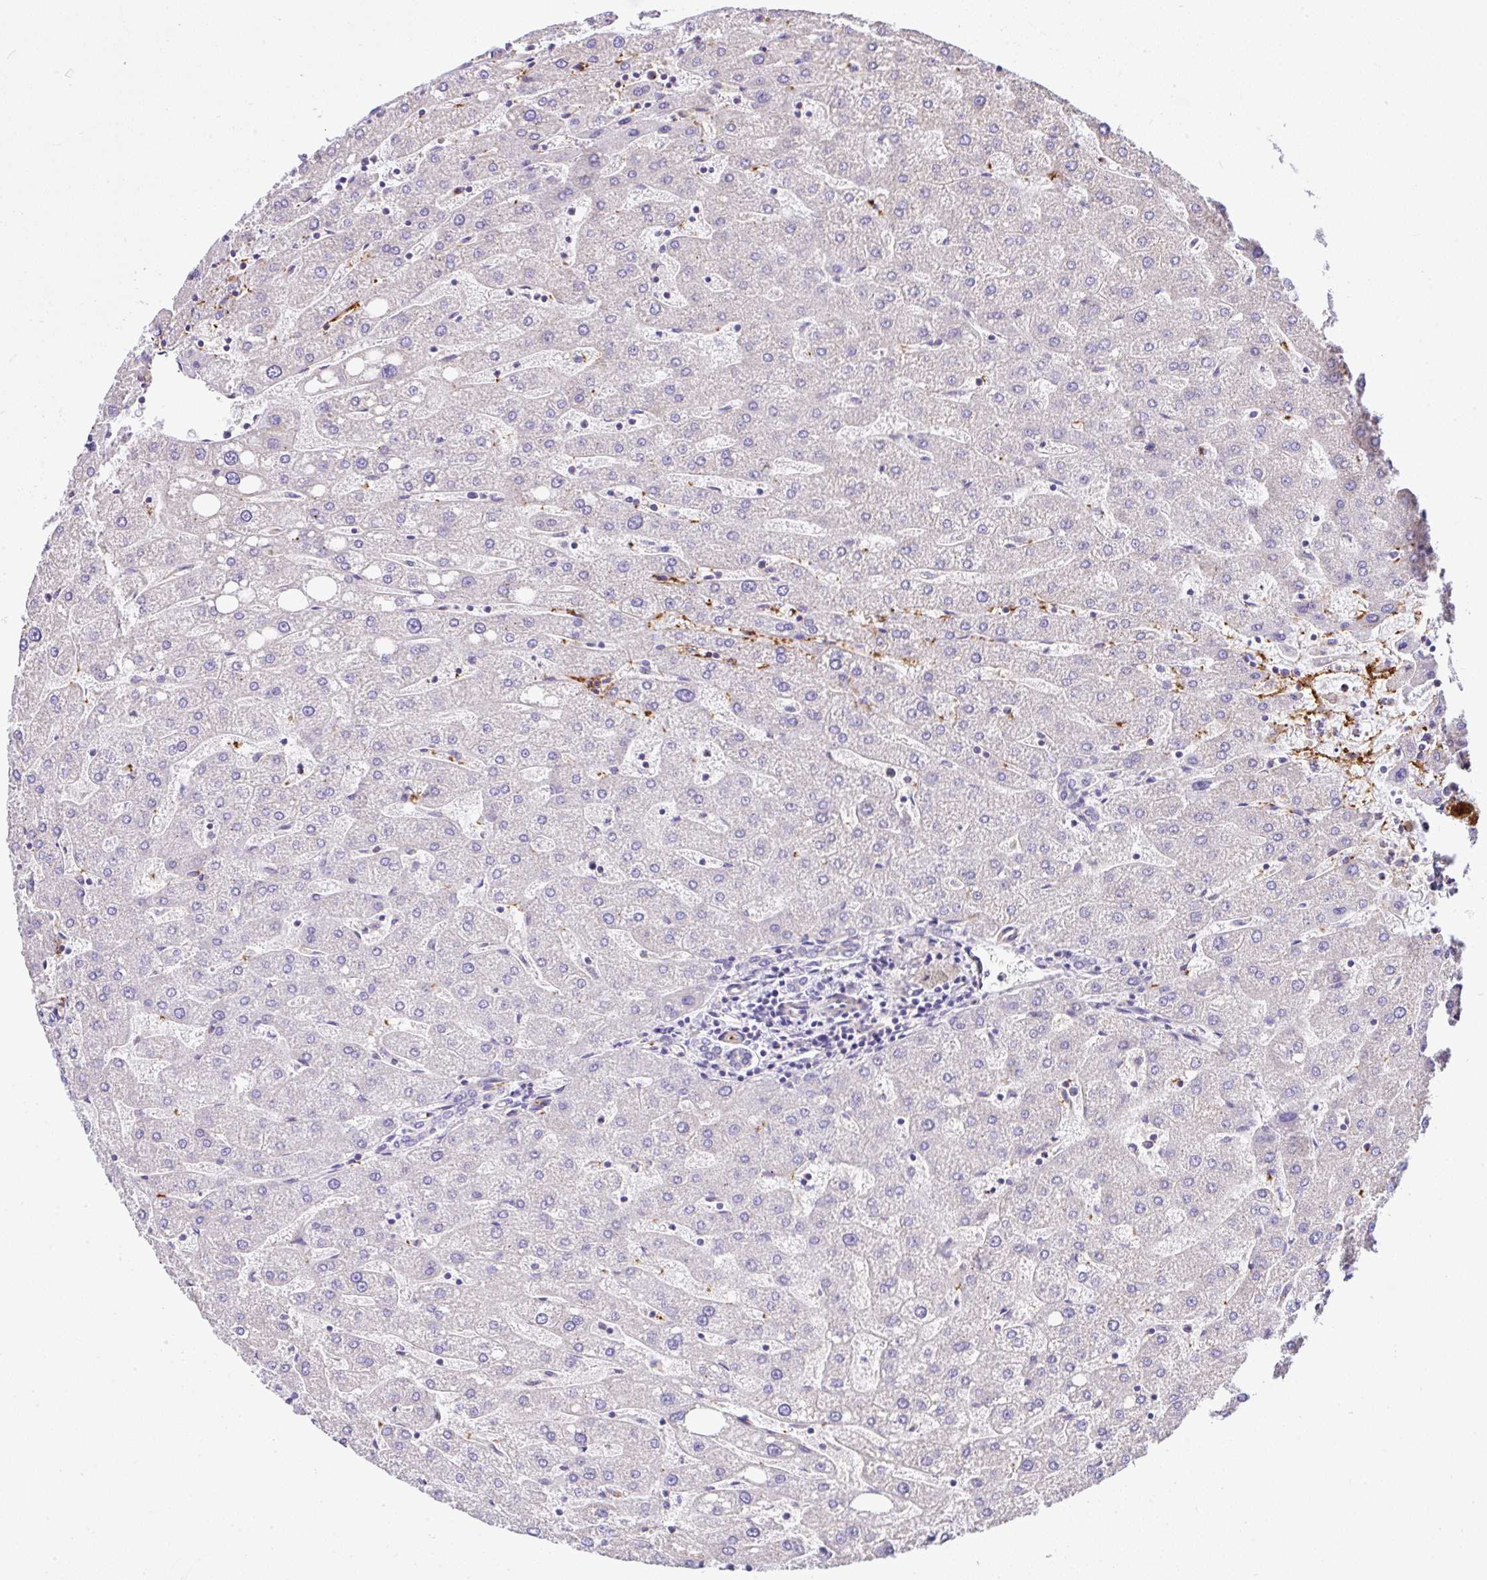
{"staining": {"intensity": "negative", "quantity": "none", "location": "none"}, "tissue": "liver", "cell_type": "Cholangiocytes", "image_type": "normal", "snomed": [{"axis": "morphology", "description": "Normal tissue, NOS"}, {"axis": "topography", "description": "Liver"}], "caption": "A high-resolution image shows IHC staining of benign liver, which shows no significant staining in cholangiocytes.", "gene": "CCDC142", "patient": {"sex": "male", "age": 67}}